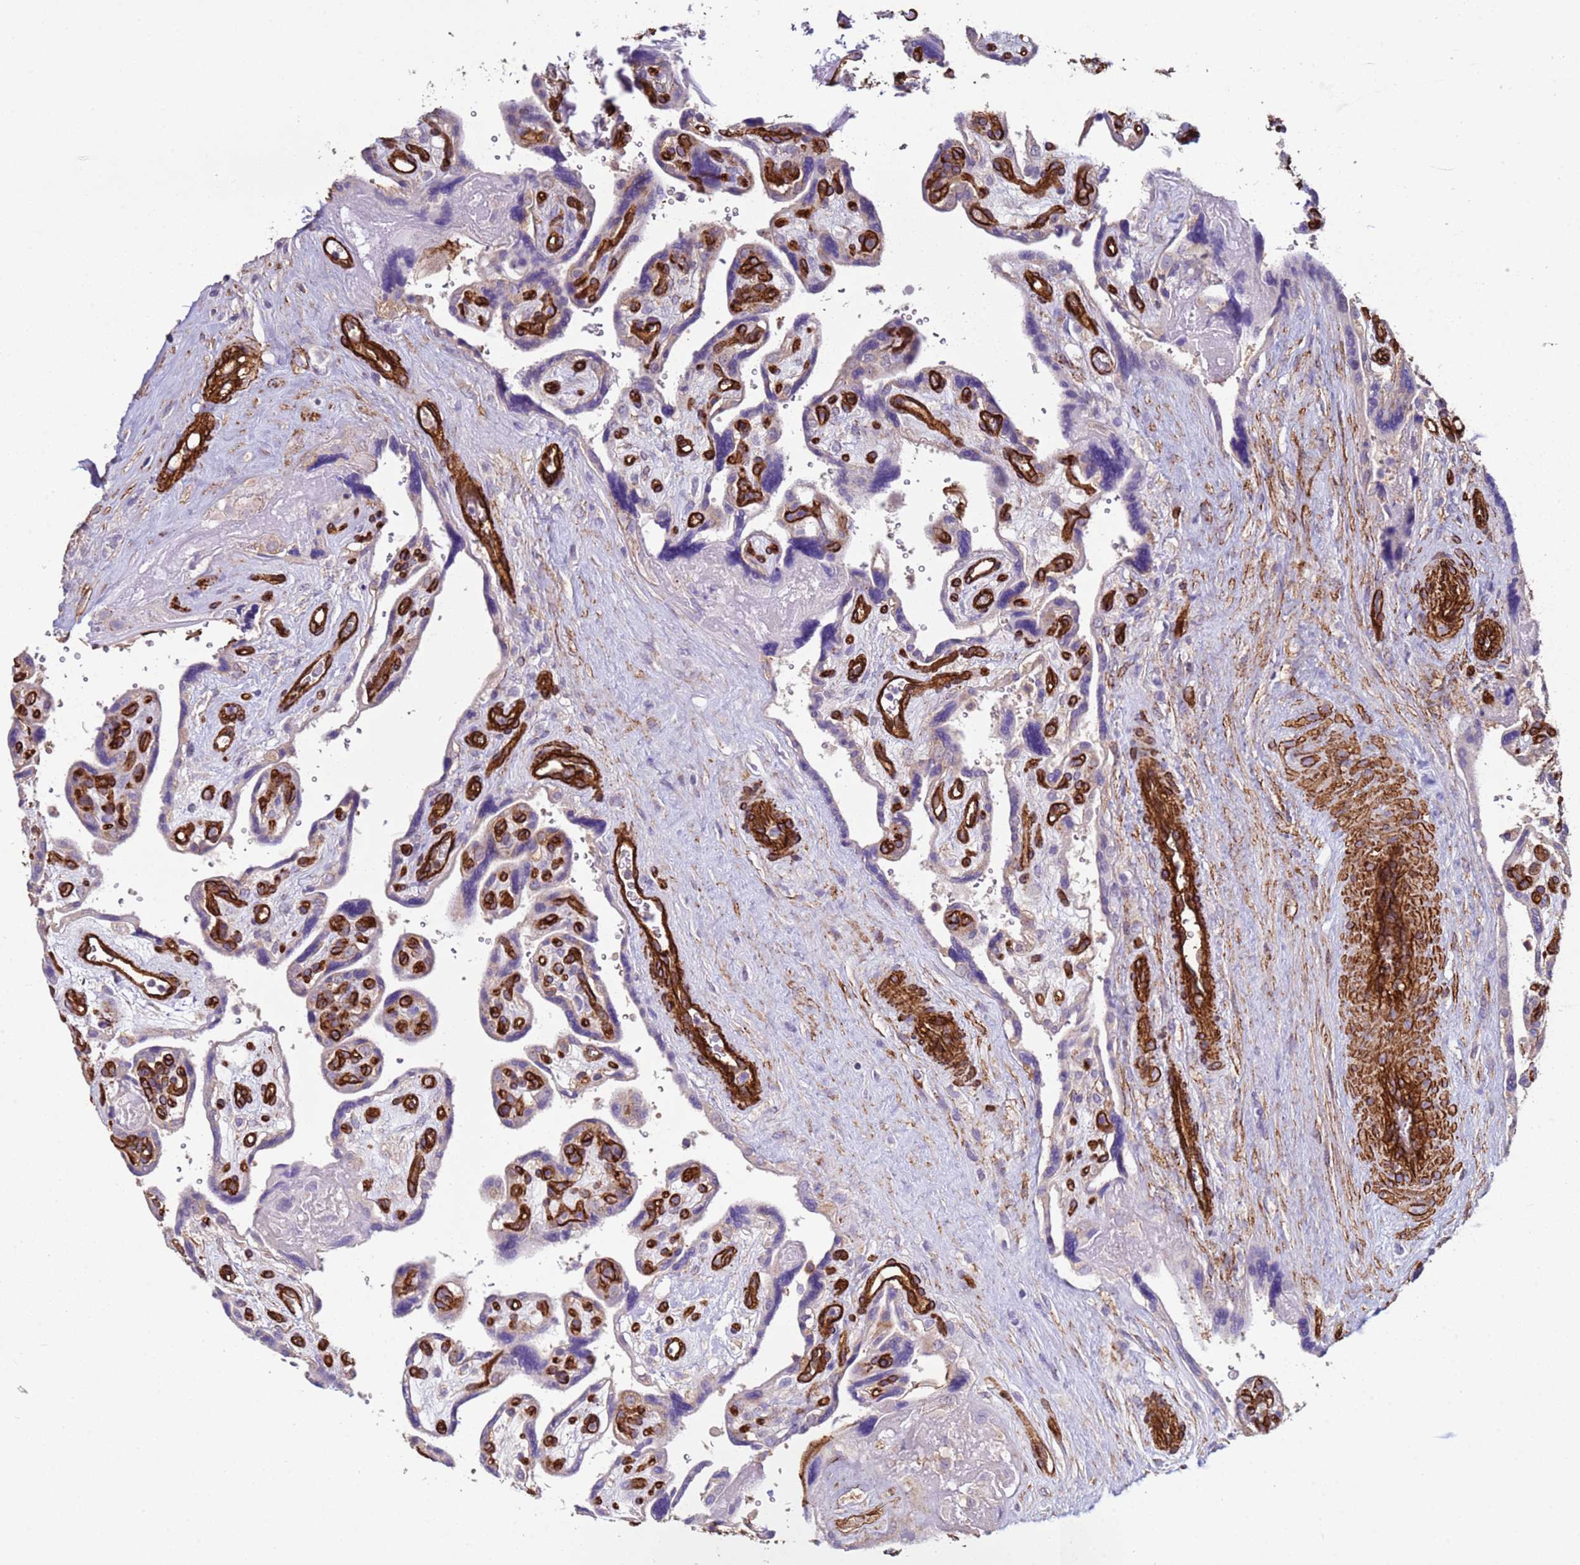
{"staining": {"intensity": "moderate", "quantity": "25%-75%", "location": "cytoplasmic/membranous"}, "tissue": "placenta", "cell_type": "Decidual cells", "image_type": "normal", "snomed": [{"axis": "morphology", "description": "Normal tissue, NOS"}, {"axis": "topography", "description": "Placenta"}], "caption": "A histopathology image of human placenta stained for a protein shows moderate cytoplasmic/membranous brown staining in decidual cells. (brown staining indicates protein expression, while blue staining denotes nuclei).", "gene": "GASK1A", "patient": {"sex": "female", "age": 39}}